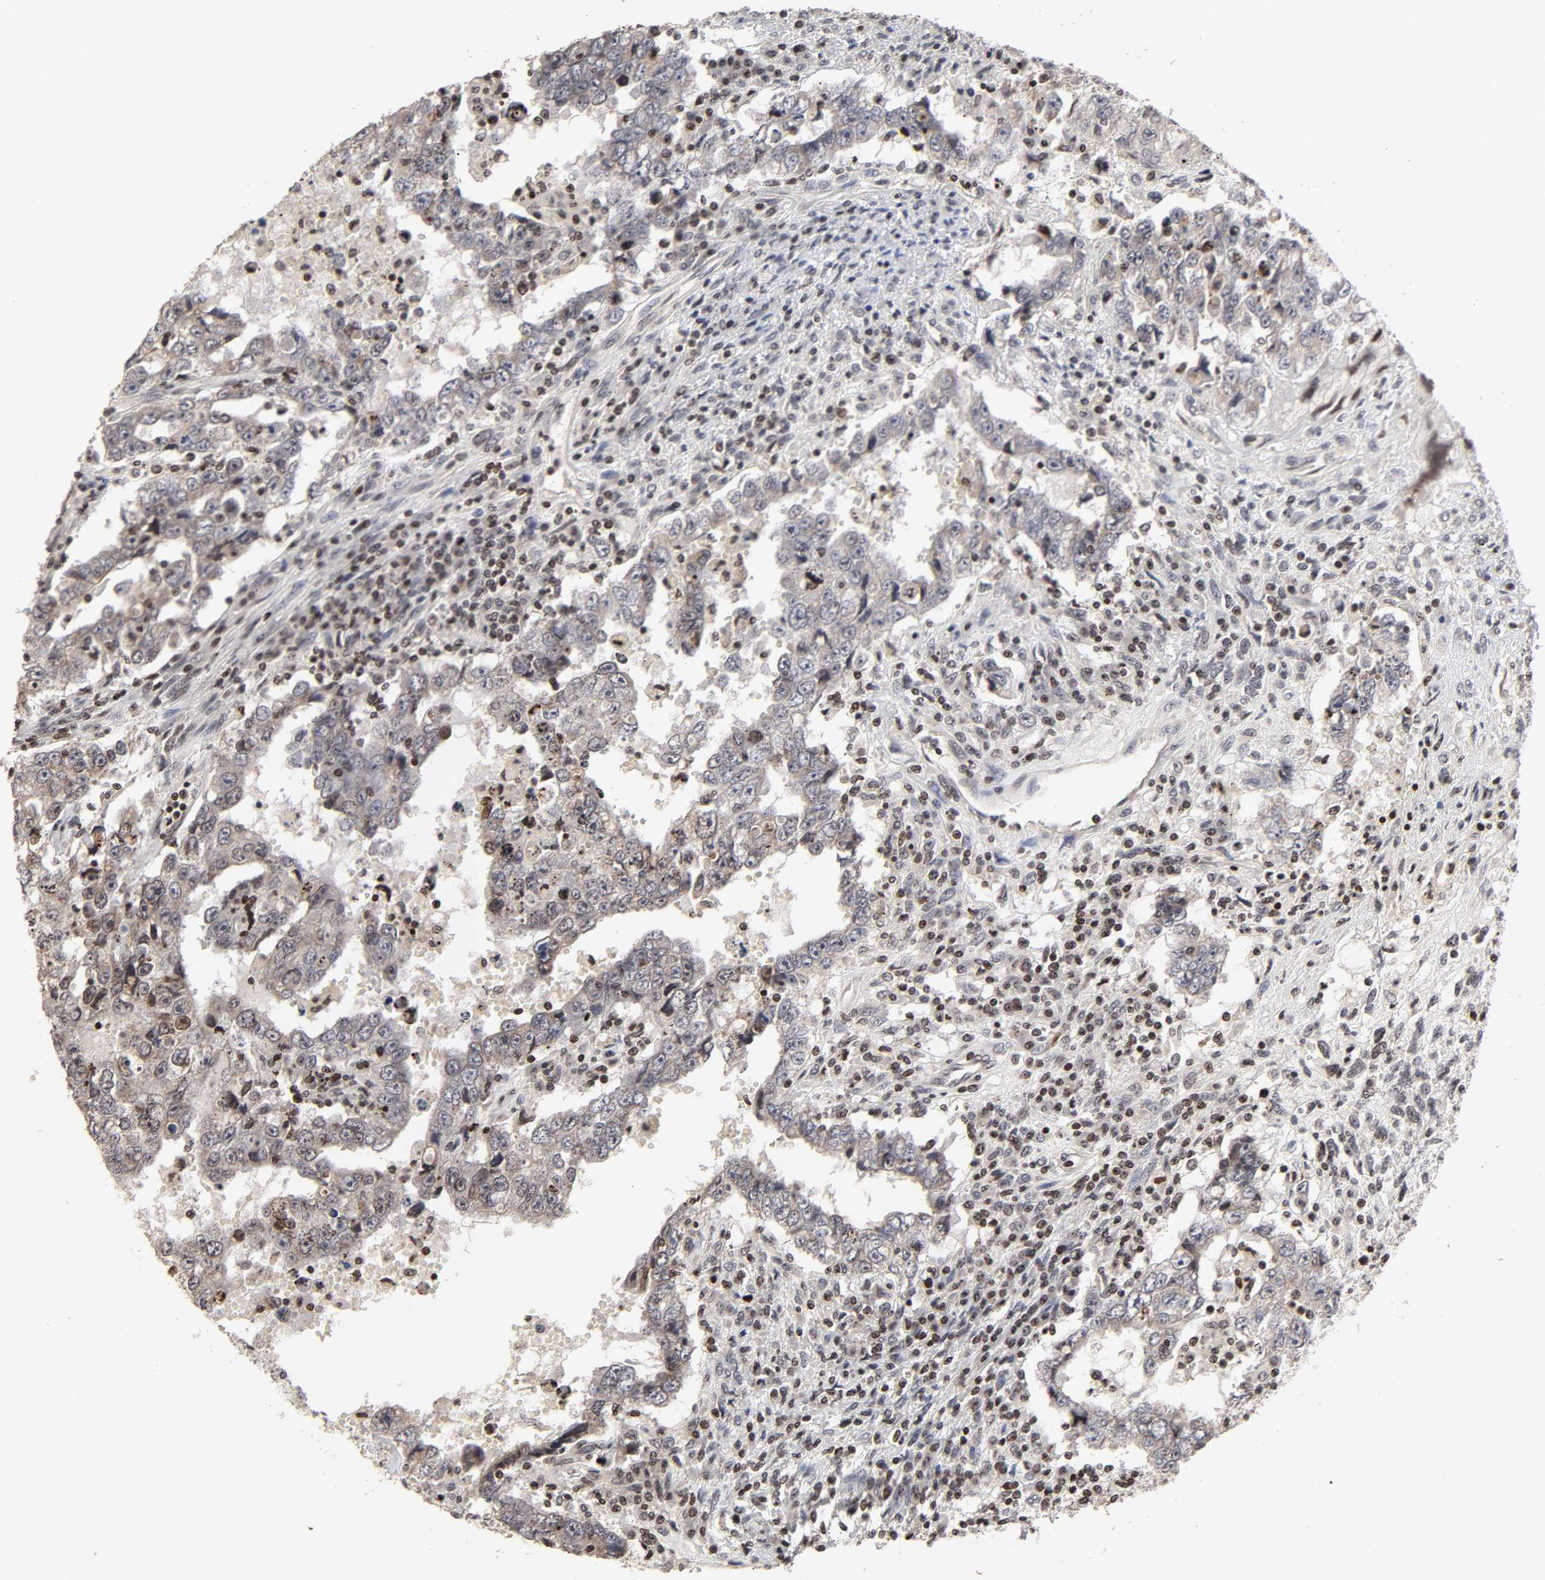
{"staining": {"intensity": "negative", "quantity": "none", "location": "none"}, "tissue": "testis cancer", "cell_type": "Tumor cells", "image_type": "cancer", "snomed": [{"axis": "morphology", "description": "Carcinoma, Embryonal, NOS"}, {"axis": "topography", "description": "Testis"}], "caption": "Testis embryonal carcinoma was stained to show a protein in brown. There is no significant positivity in tumor cells.", "gene": "ZNF473", "patient": {"sex": "male", "age": 26}}